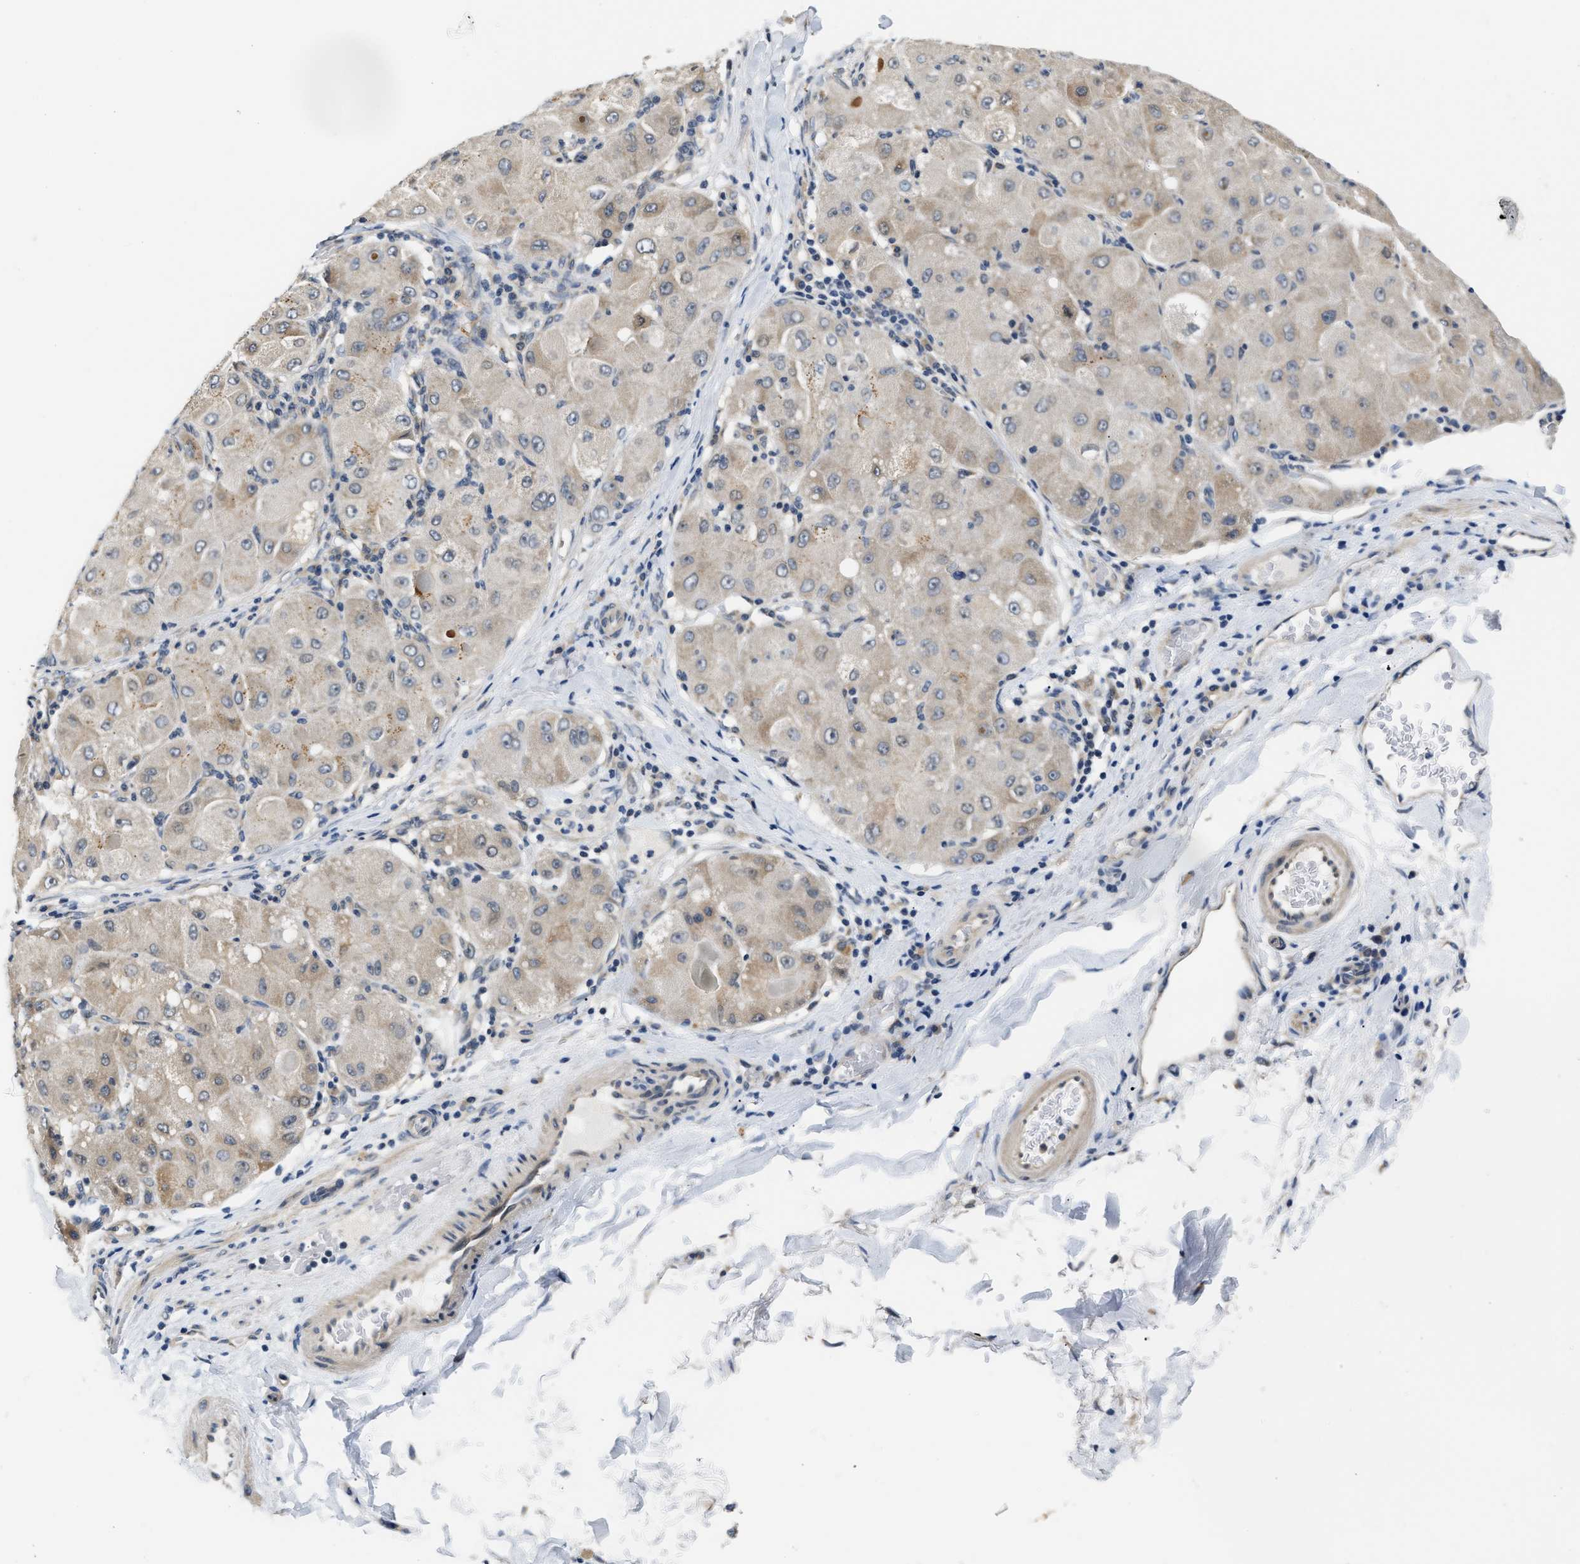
{"staining": {"intensity": "weak", "quantity": ">75%", "location": "cytoplasmic/membranous"}, "tissue": "liver cancer", "cell_type": "Tumor cells", "image_type": "cancer", "snomed": [{"axis": "morphology", "description": "Carcinoma, Hepatocellular, NOS"}, {"axis": "topography", "description": "Liver"}], "caption": "Immunohistochemistry (IHC) of liver cancer reveals low levels of weak cytoplasmic/membranous expression in approximately >75% of tumor cells. (DAB (3,3'-diaminobenzidine) = brown stain, brightfield microscopy at high magnification).", "gene": "CLGN", "patient": {"sex": "male", "age": 80}}